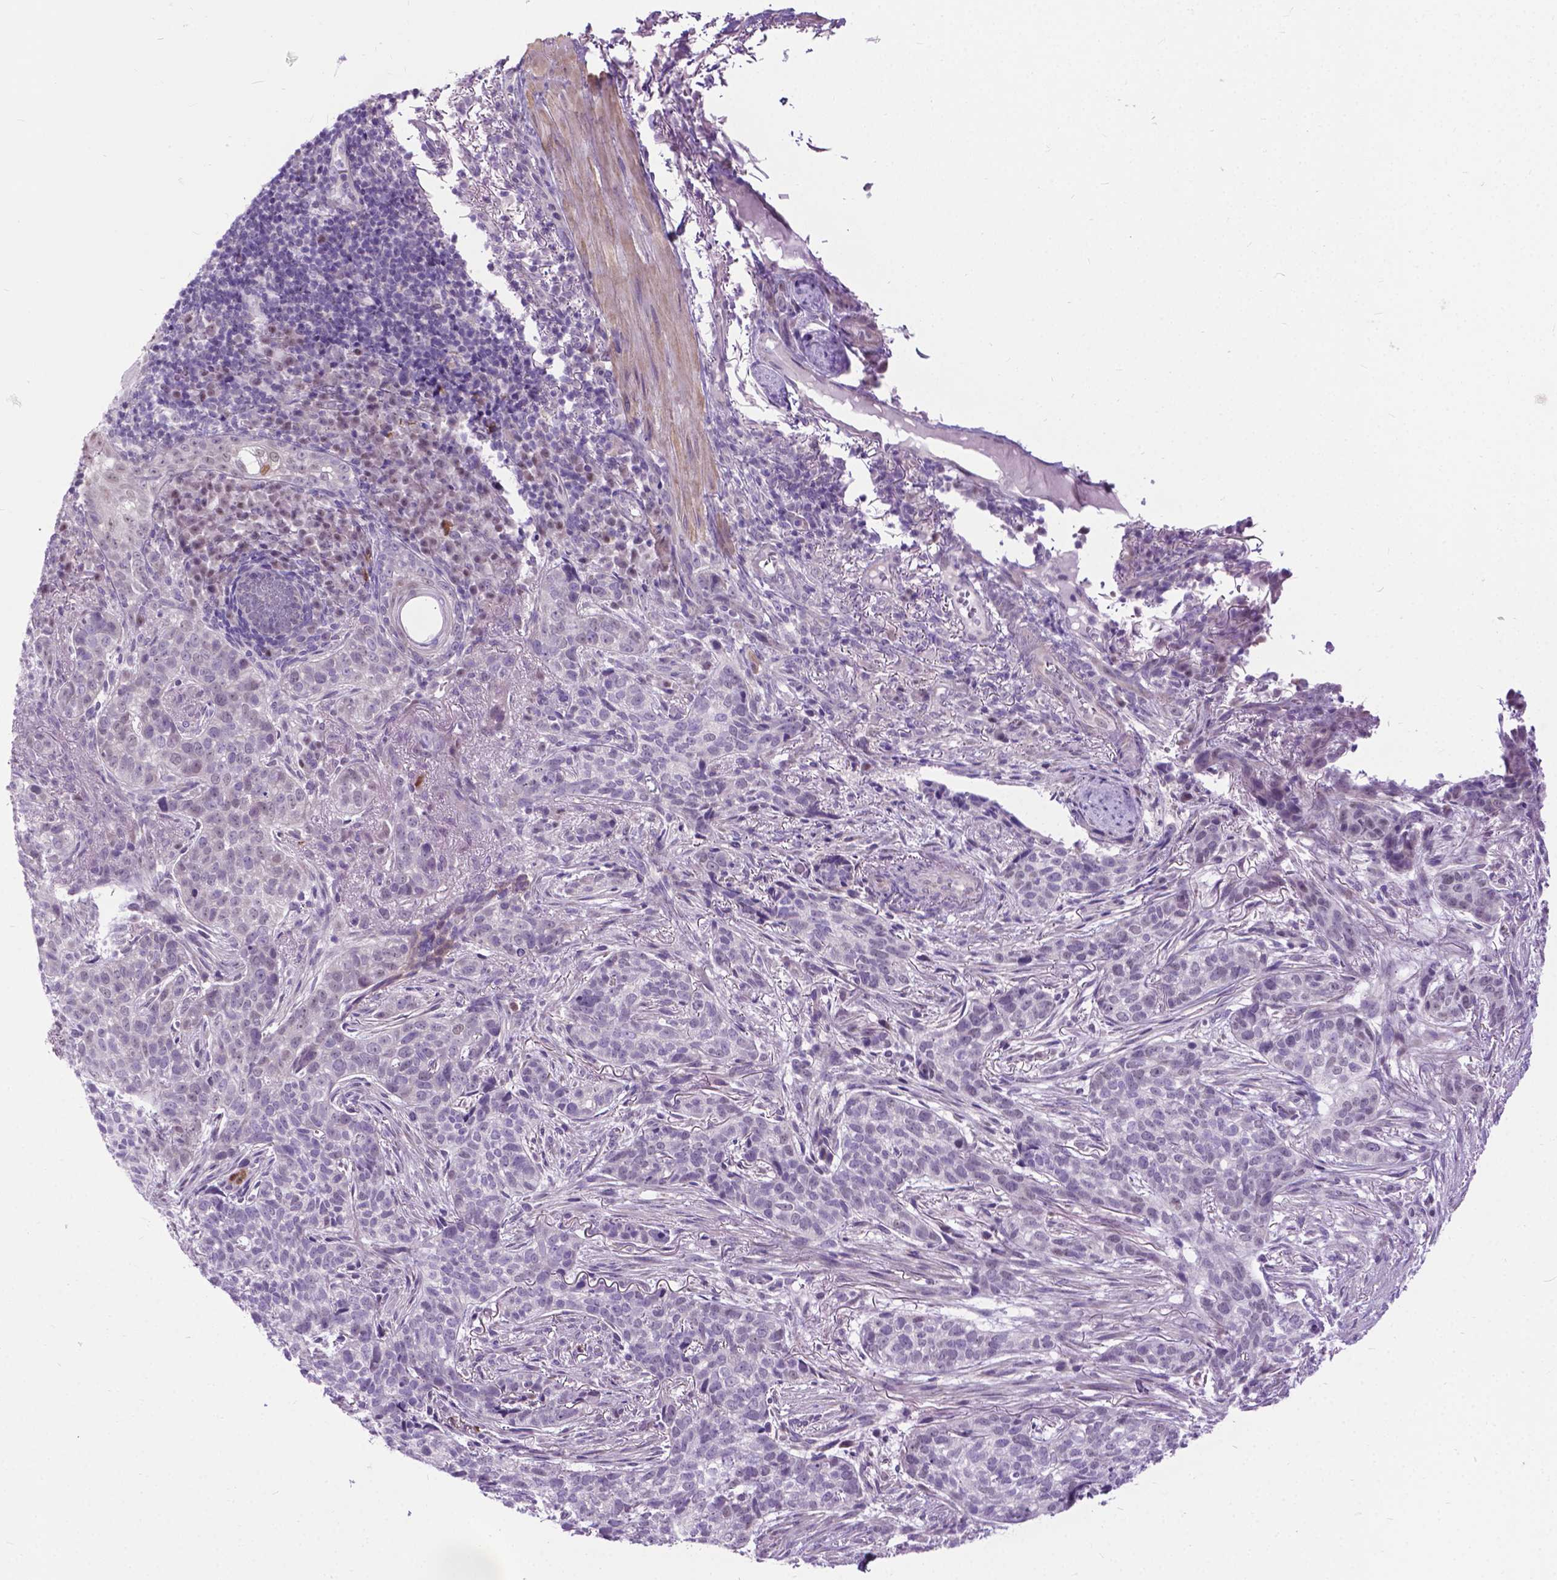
{"staining": {"intensity": "negative", "quantity": "none", "location": "none"}, "tissue": "skin cancer", "cell_type": "Tumor cells", "image_type": "cancer", "snomed": [{"axis": "morphology", "description": "Basal cell carcinoma"}, {"axis": "topography", "description": "Skin"}], "caption": "Protein analysis of skin basal cell carcinoma reveals no significant expression in tumor cells.", "gene": "APCDD1L", "patient": {"sex": "female", "age": 69}}